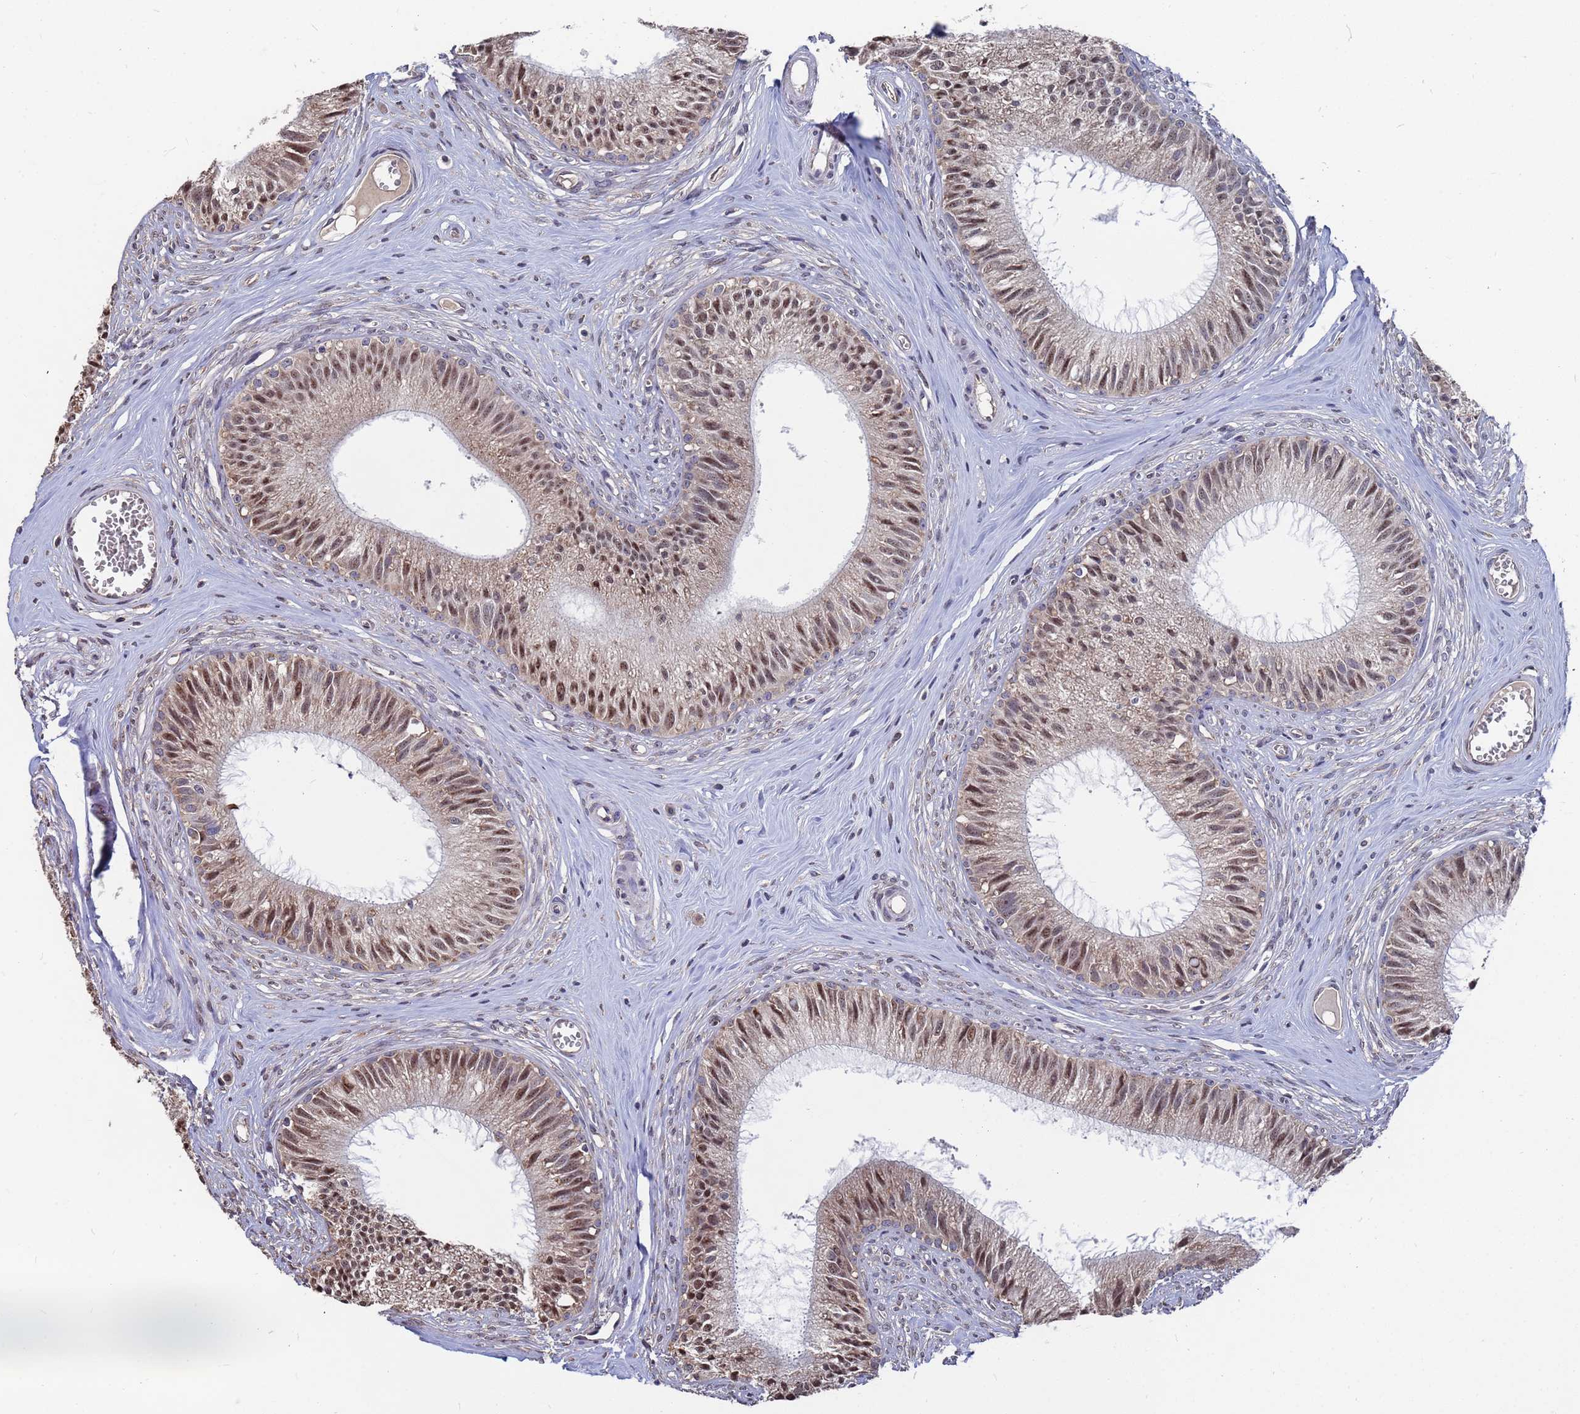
{"staining": {"intensity": "moderate", "quantity": ">75%", "location": "nuclear"}, "tissue": "epididymis", "cell_type": "Glandular cells", "image_type": "normal", "snomed": [{"axis": "morphology", "description": "Normal tissue, NOS"}, {"axis": "topography", "description": "Epididymis"}], "caption": "An image of human epididymis stained for a protein demonstrates moderate nuclear brown staining in glandular cells.", "gene": "CFAP119", "patient": {"sex": "male", "age": 36}}